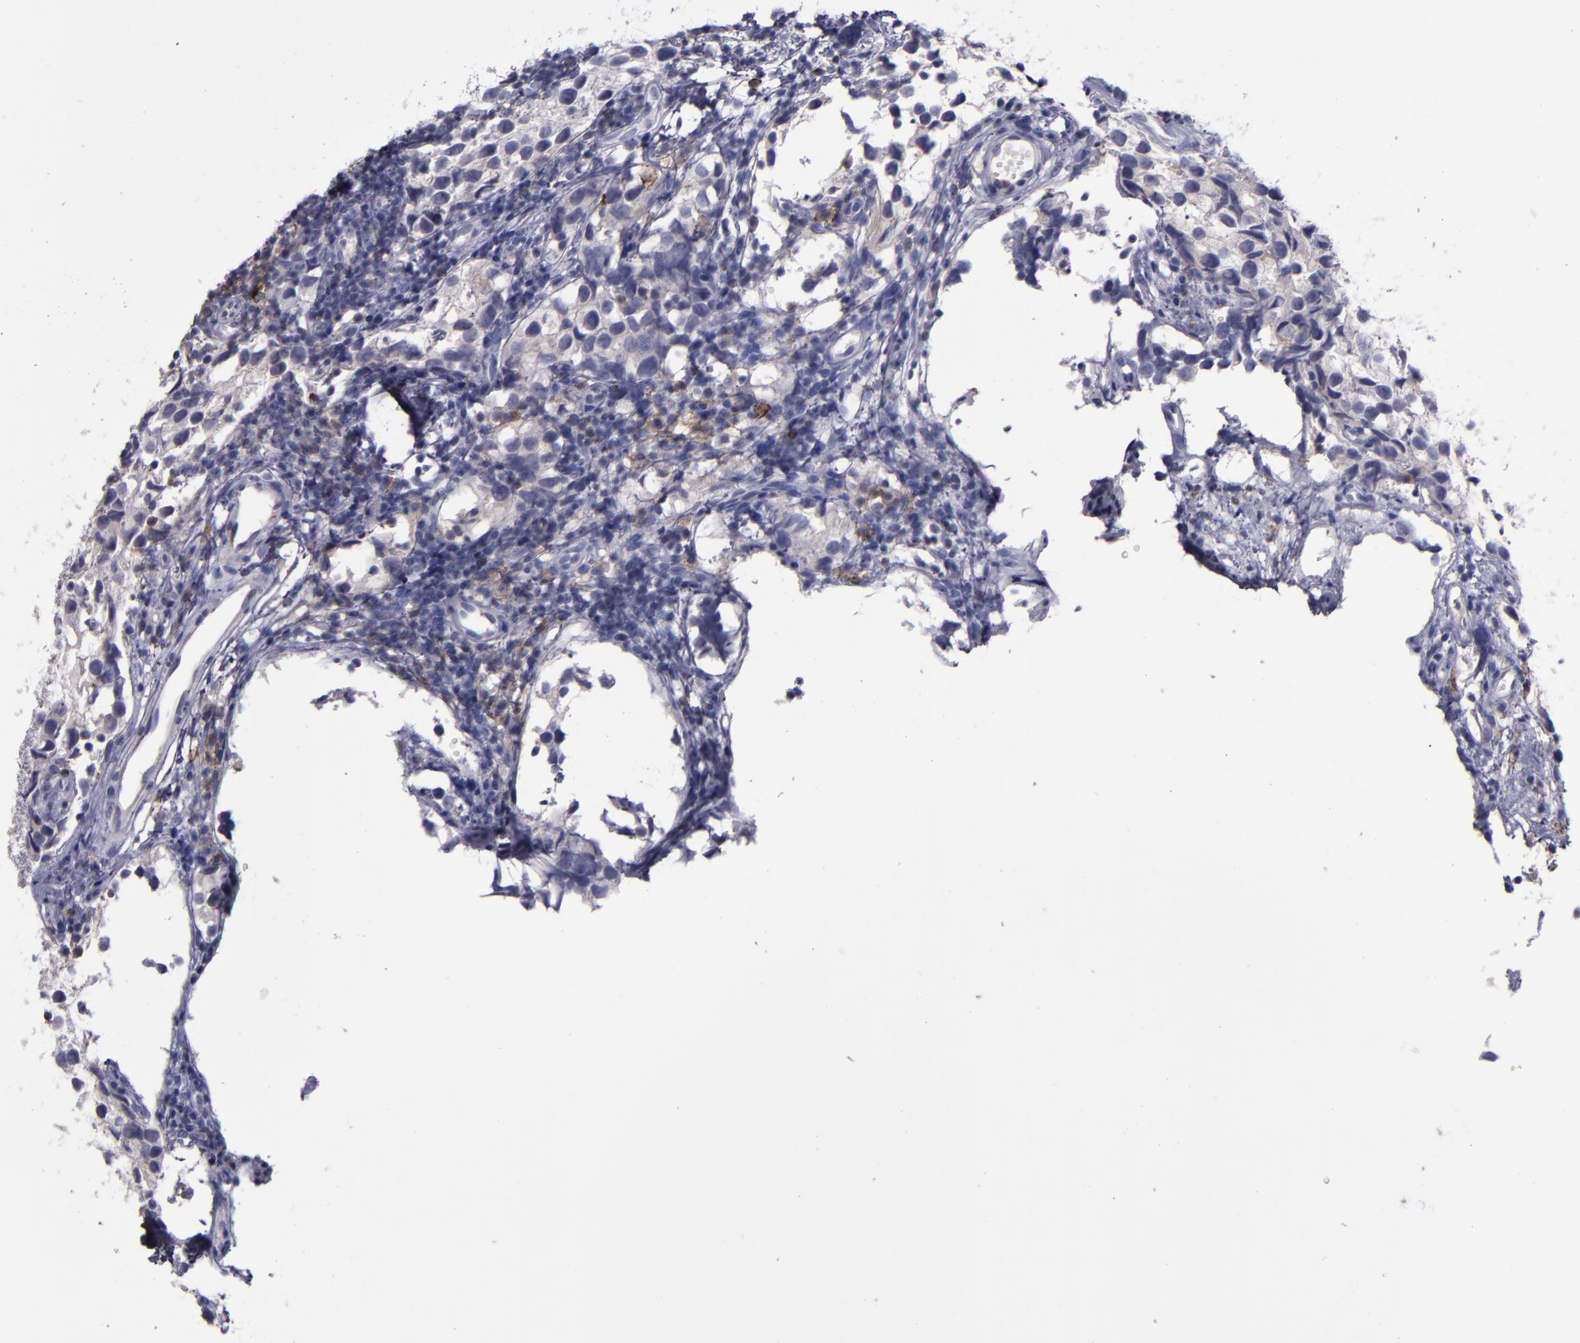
{"staining": {"intensity": "moderate", "quantity": "<25%", "location": "cytoplasmic/membranous"}, "tissue": "testis cancer", "cell_type": "Tumor cells", "image_type": "cancer", "snomed": [{"axis": "morphology", "description": "Seminoma, NOS"}, {"axis": "topography", "description": "Testis"}], "caption": "Immunohistochemical staining of human testis cancer displays low levels of moderate cytoplasmic/membranous protein positivity in about <25% of tumor cells.", "gene": "MFGE8", "patient": {"sex": "male", "age": 39}}